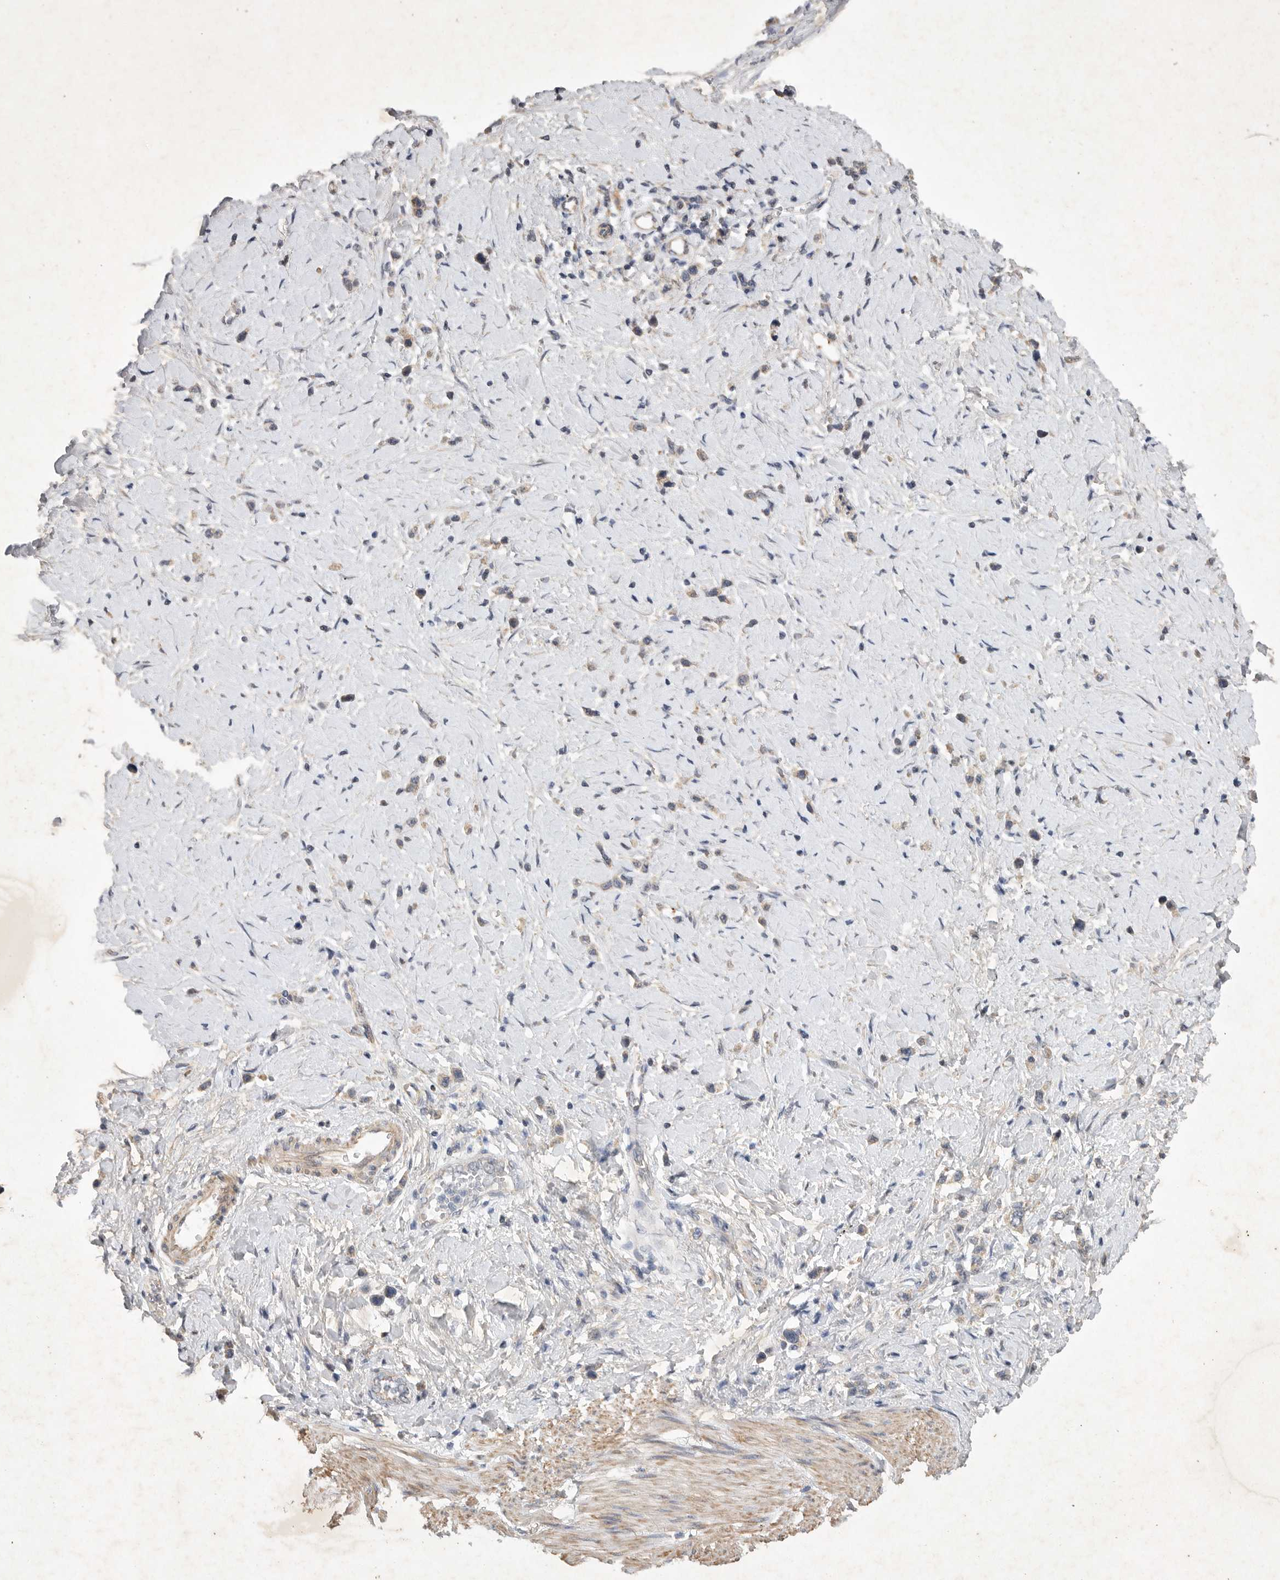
{"staining": {"intensity": "weak", "quantity": "<25%", "location": "cytoplasmic/membranous"}, "tissue": "stomach cancer", "cell_type": "Tumor cells", "image_type": "cancer", "snomed": [{"axis": "morphology", "description": "Adenocarcinoma, NOS"}, {"axis": "topography", "description": "Stomach"}], "caption": "Tumor cells are negative for brown protein staining in stomach cancer (adenocarcinoma).", "gene": "EDEM3", "patient": {"sex": "female", "age": 65}}